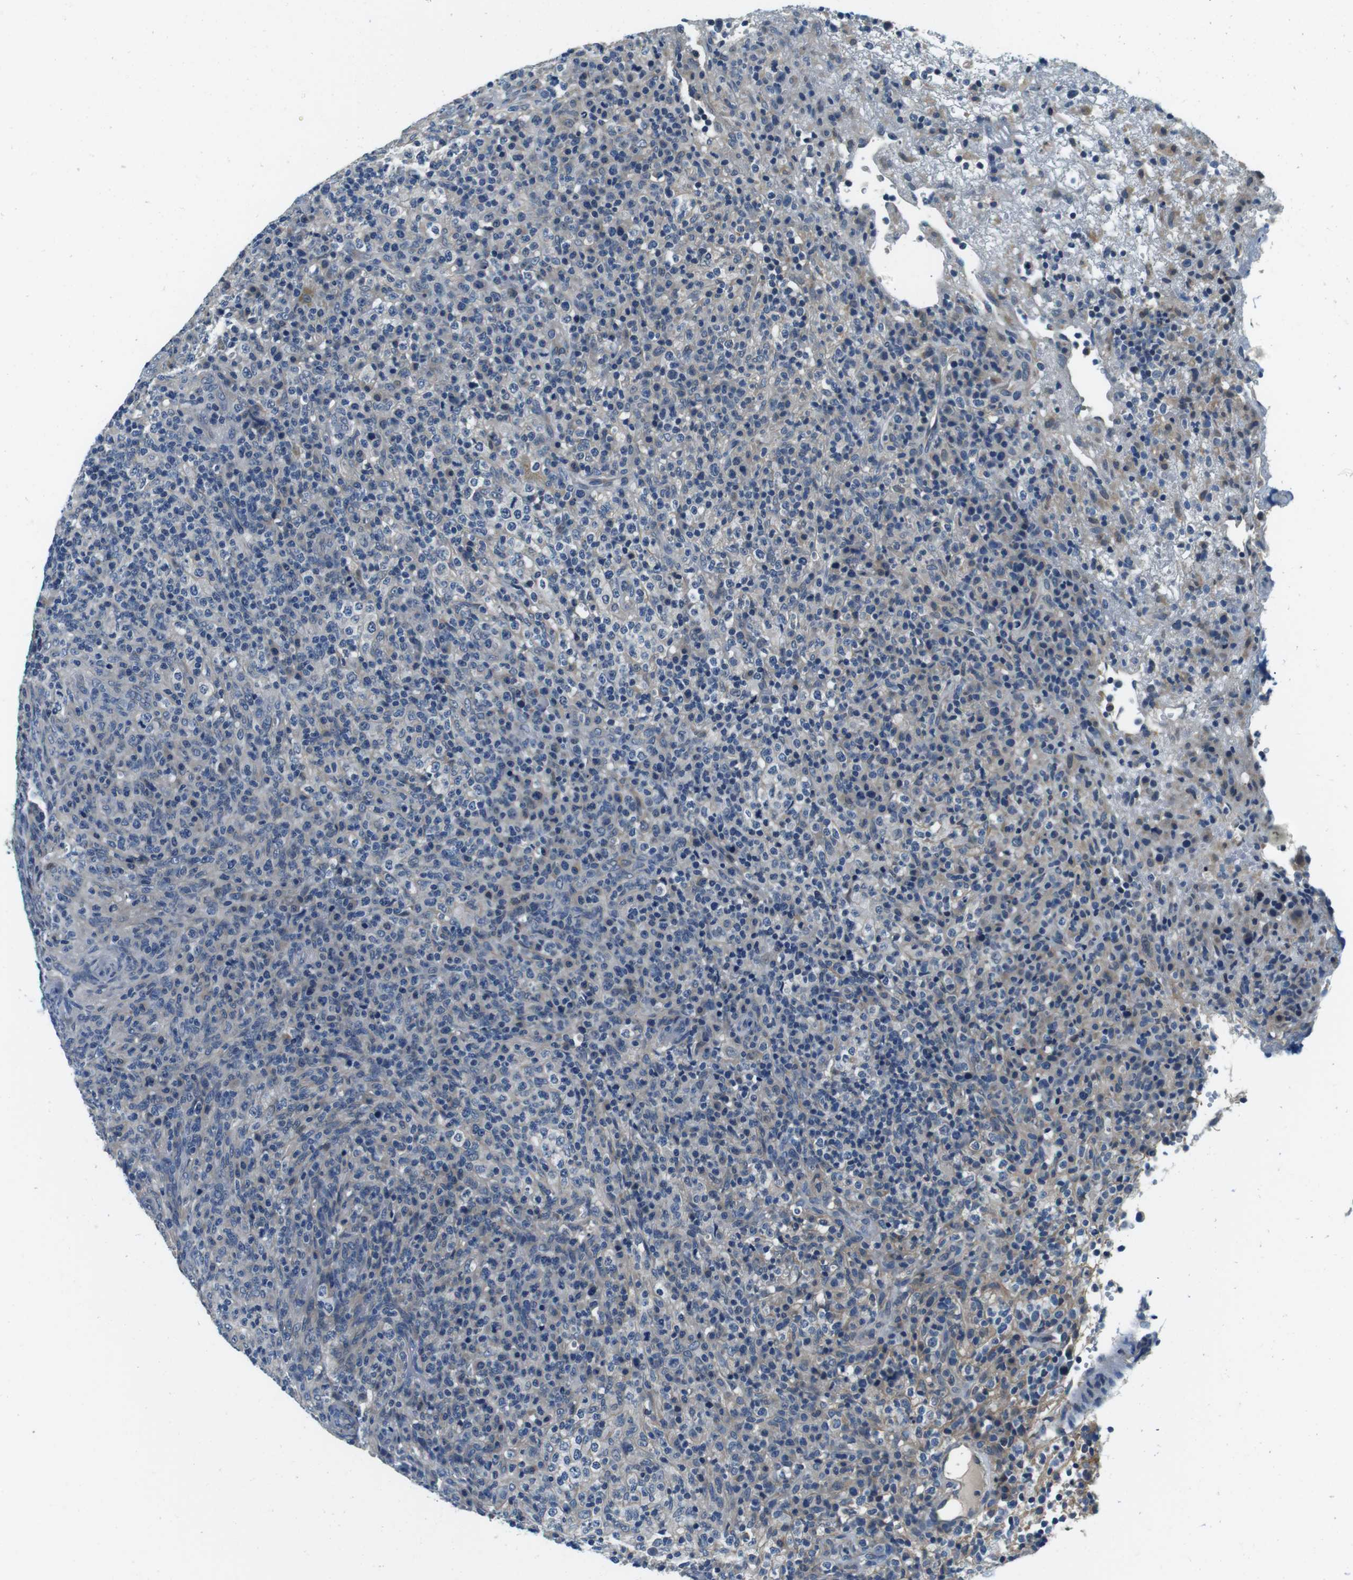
{"staining": {"intensity": "weak", "quantity": "<25%", "location": "cytoplasmic/membranous"}, "tissue": "lymphoma", "cell_type": "Tumor cells", "image_type": "cancer", "snomed": [{"axis": "morphology", "description": "Malignant lymphoma, non-Hodgkin's type, High grade"}, {"axis": "topography", "description": "Lymph node"}], "caption": "IHC of human lymphoma reveals no staining in tumor cells.", "gene": "DTNA", "patient": {"sex": "female", "age": 76}}